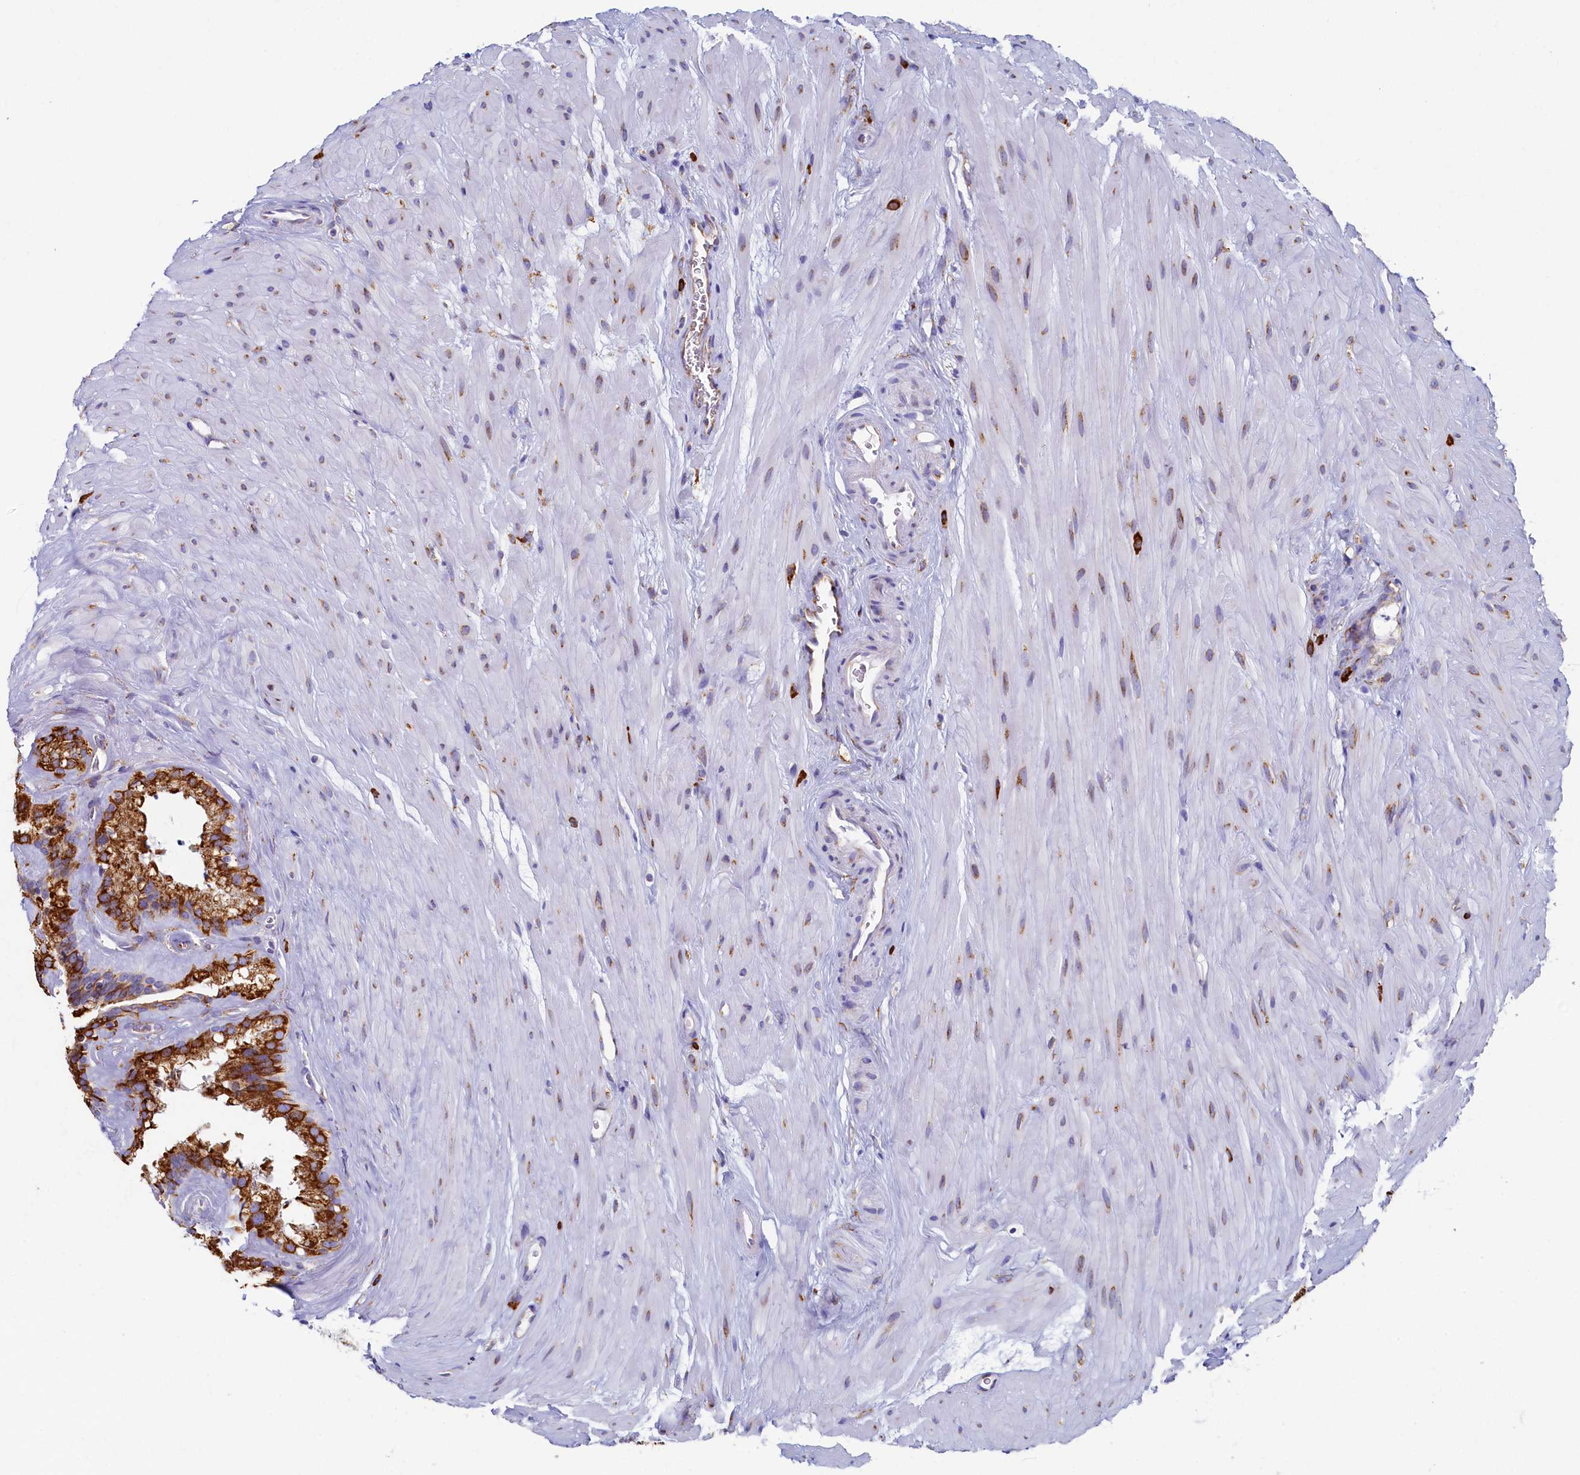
{"staining": {"intensity": "strong", "quantity": ">75%", "location": "cytoplasmic/membranous"}, "tissue": "seminal vesicle", "cell_type": "Glandular cells", "image_type": "normal", "snomed": [{"axis": "morphology", "description": "Normal tissue, NOS"}, {"axis": "topography", "description": "Prostate"}, {"axis": "topography", "description": "Seminal veicle"}], "caption": "This image reveals immunohistochemistry (IHC) staining of benign human seminal vesicle, with high strong cytoplasmic/membranous staining in about >75% of glandular cells.", "gene": "TMEM18", "patient": {"sex": "male", "age": 59}}